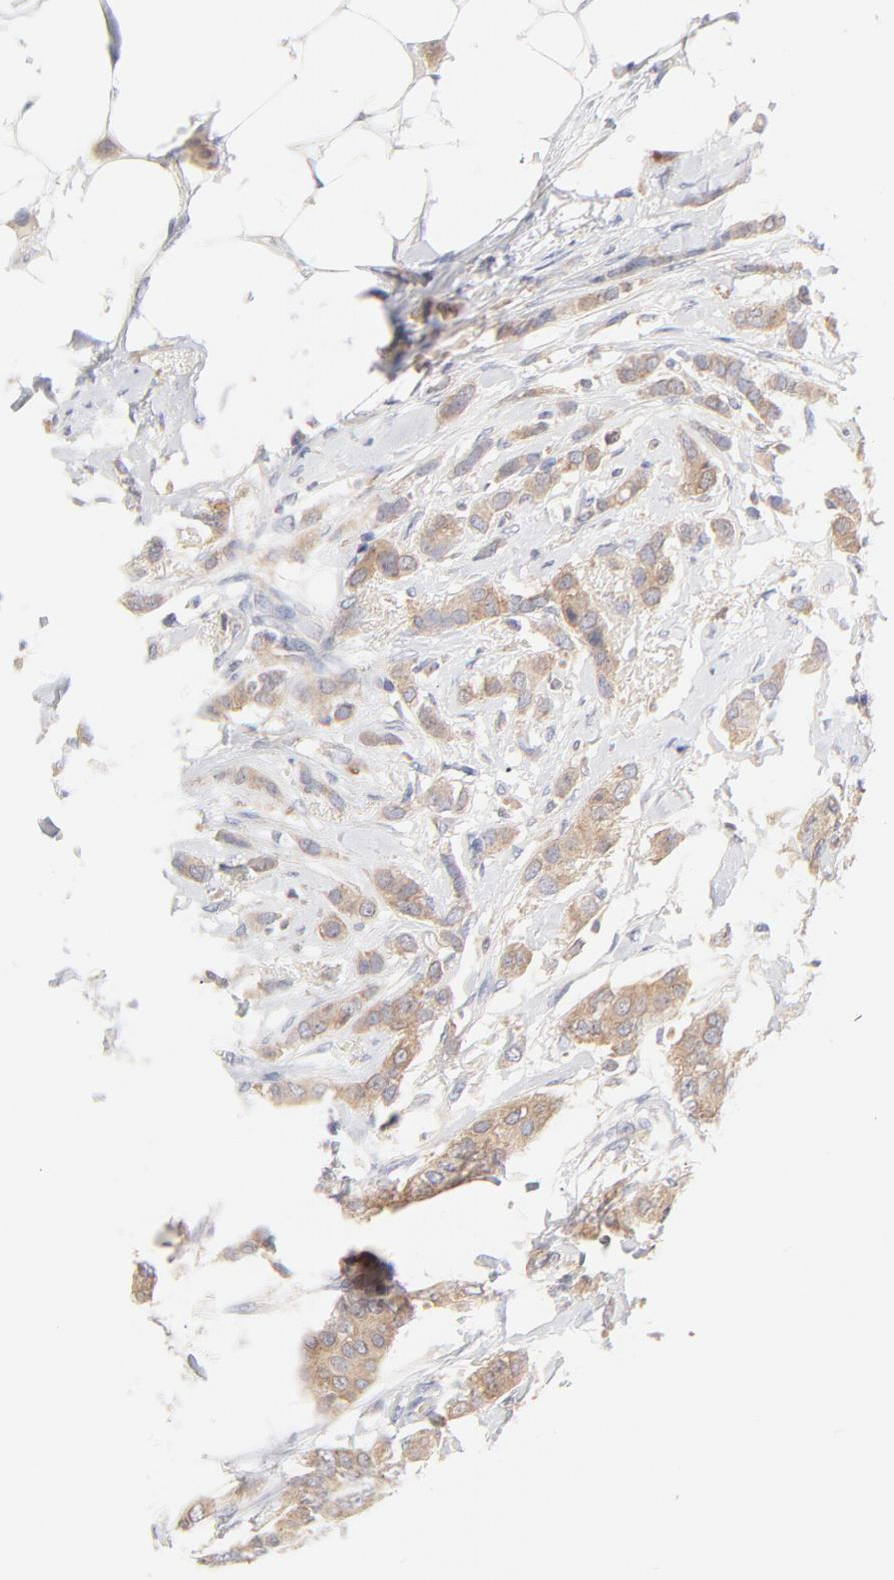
{"staining": {"intensity": "moderate", "quantity": ">75%", "location": "cytoplasmic/membranous"}, "tissue": "breast cancer", "cell_type": "Tumor cells", "image_type": "cancer", "snomed": [{"axis": "morphology", "description": "Lobular carcinoma"}, {"axis": "topography", "description": "Breast"}], "caption": "A histopathology image of breast lobular carcinoma stained for a protein displays moderate cytoplasmic/membranous brown staining in tumor cells. Immunohistochemistry stains the protein of interest in brown and the nuclei are stained blue.", "gene": "RPS6KA1", "patient": {"sex": "female", "age": 55}}